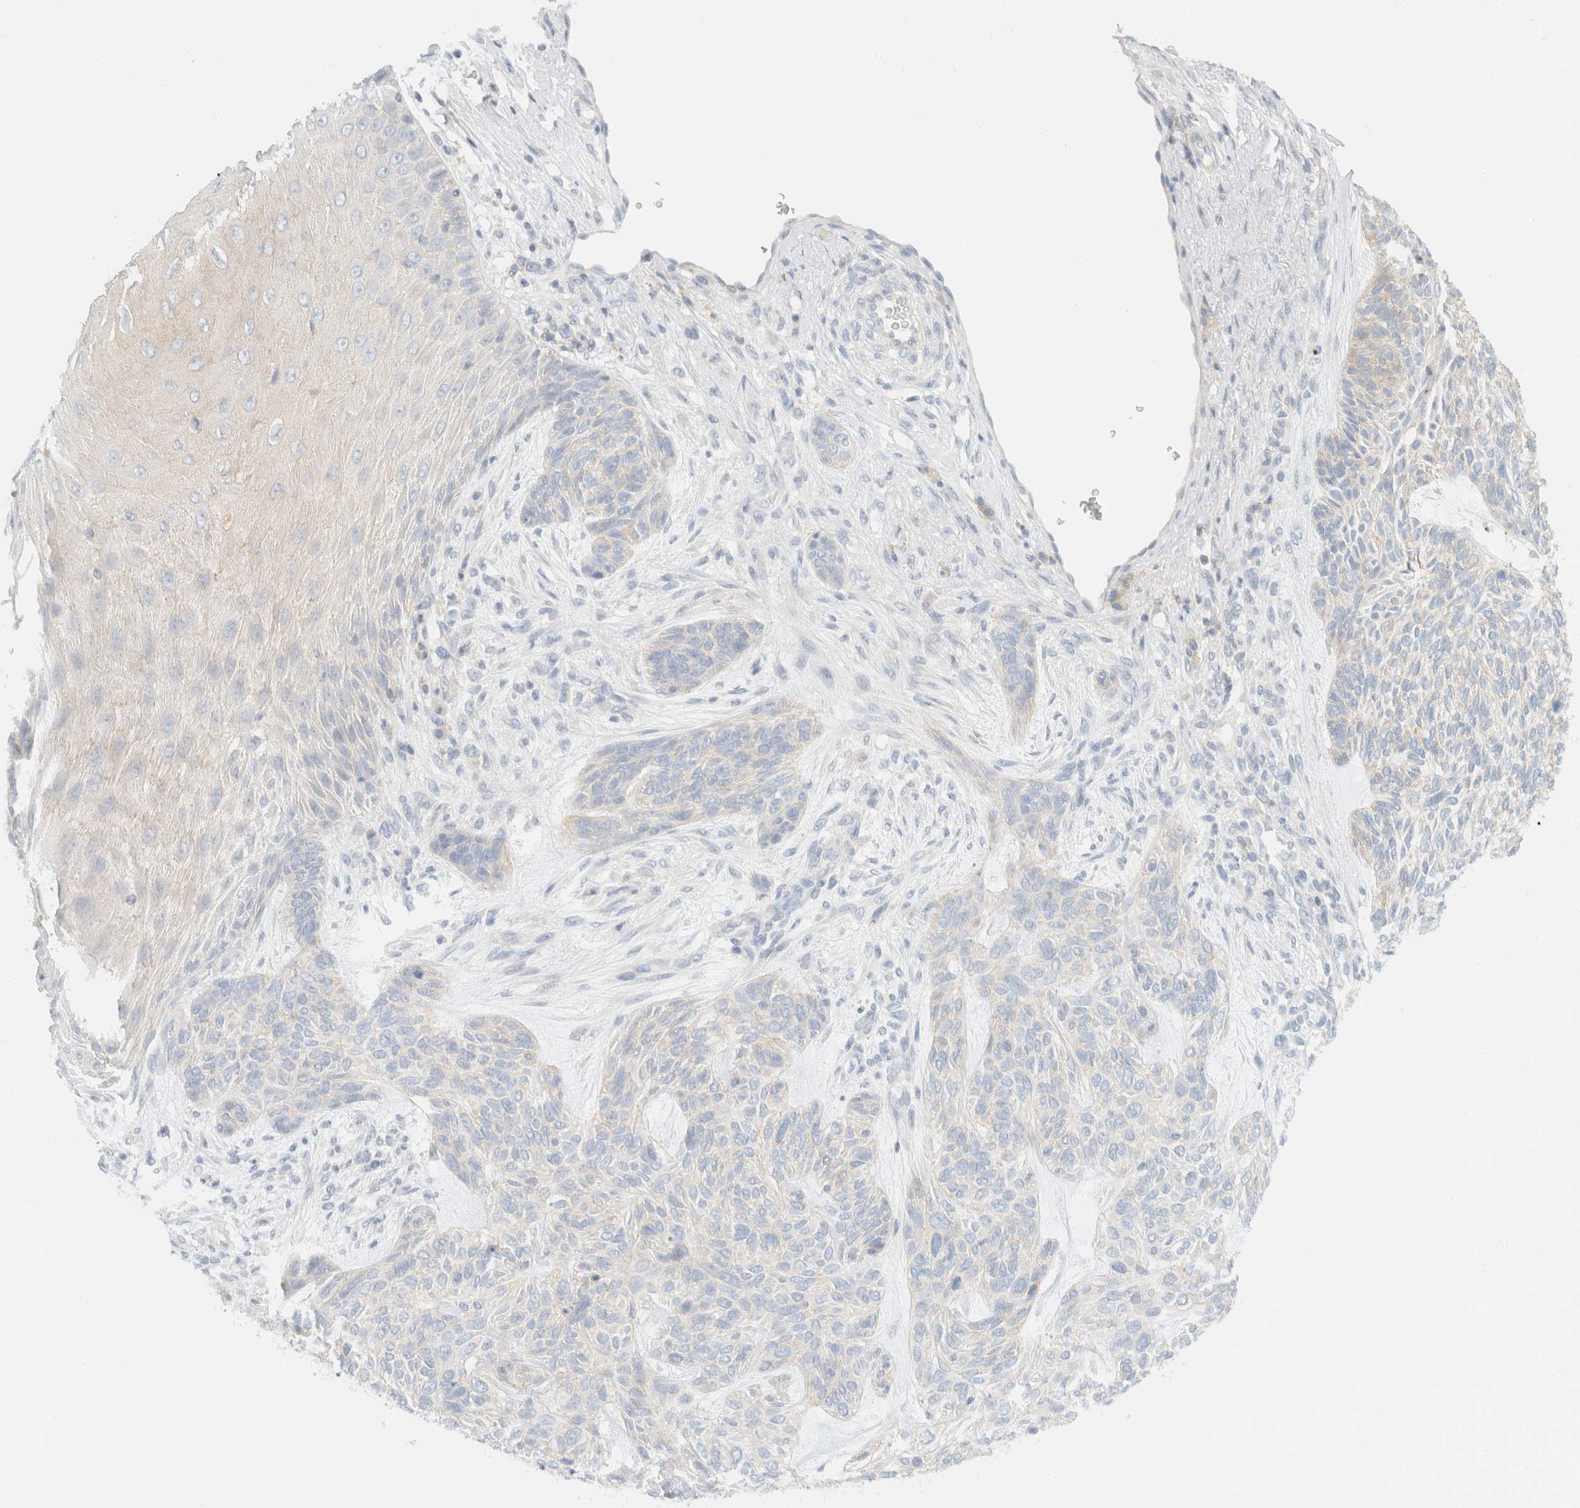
{"staining": {"intensity": "negative", "quantity": "none", "location": "none"}, "tissue": "skin cancer", "cell_type": "Tumor cells", "image_type": "cancer", "snomed": [{"axis": "morphology", "description": "Basal cell carcinoma"}, {"axis": "topography", "description": "Skin"}], "caption": "Skin cancer was stained to show a protein in brown. There is no significant positivity in tumor cells.", "gene": "SH3GLB2", "patient": {"sex": "male", "age": 55}}